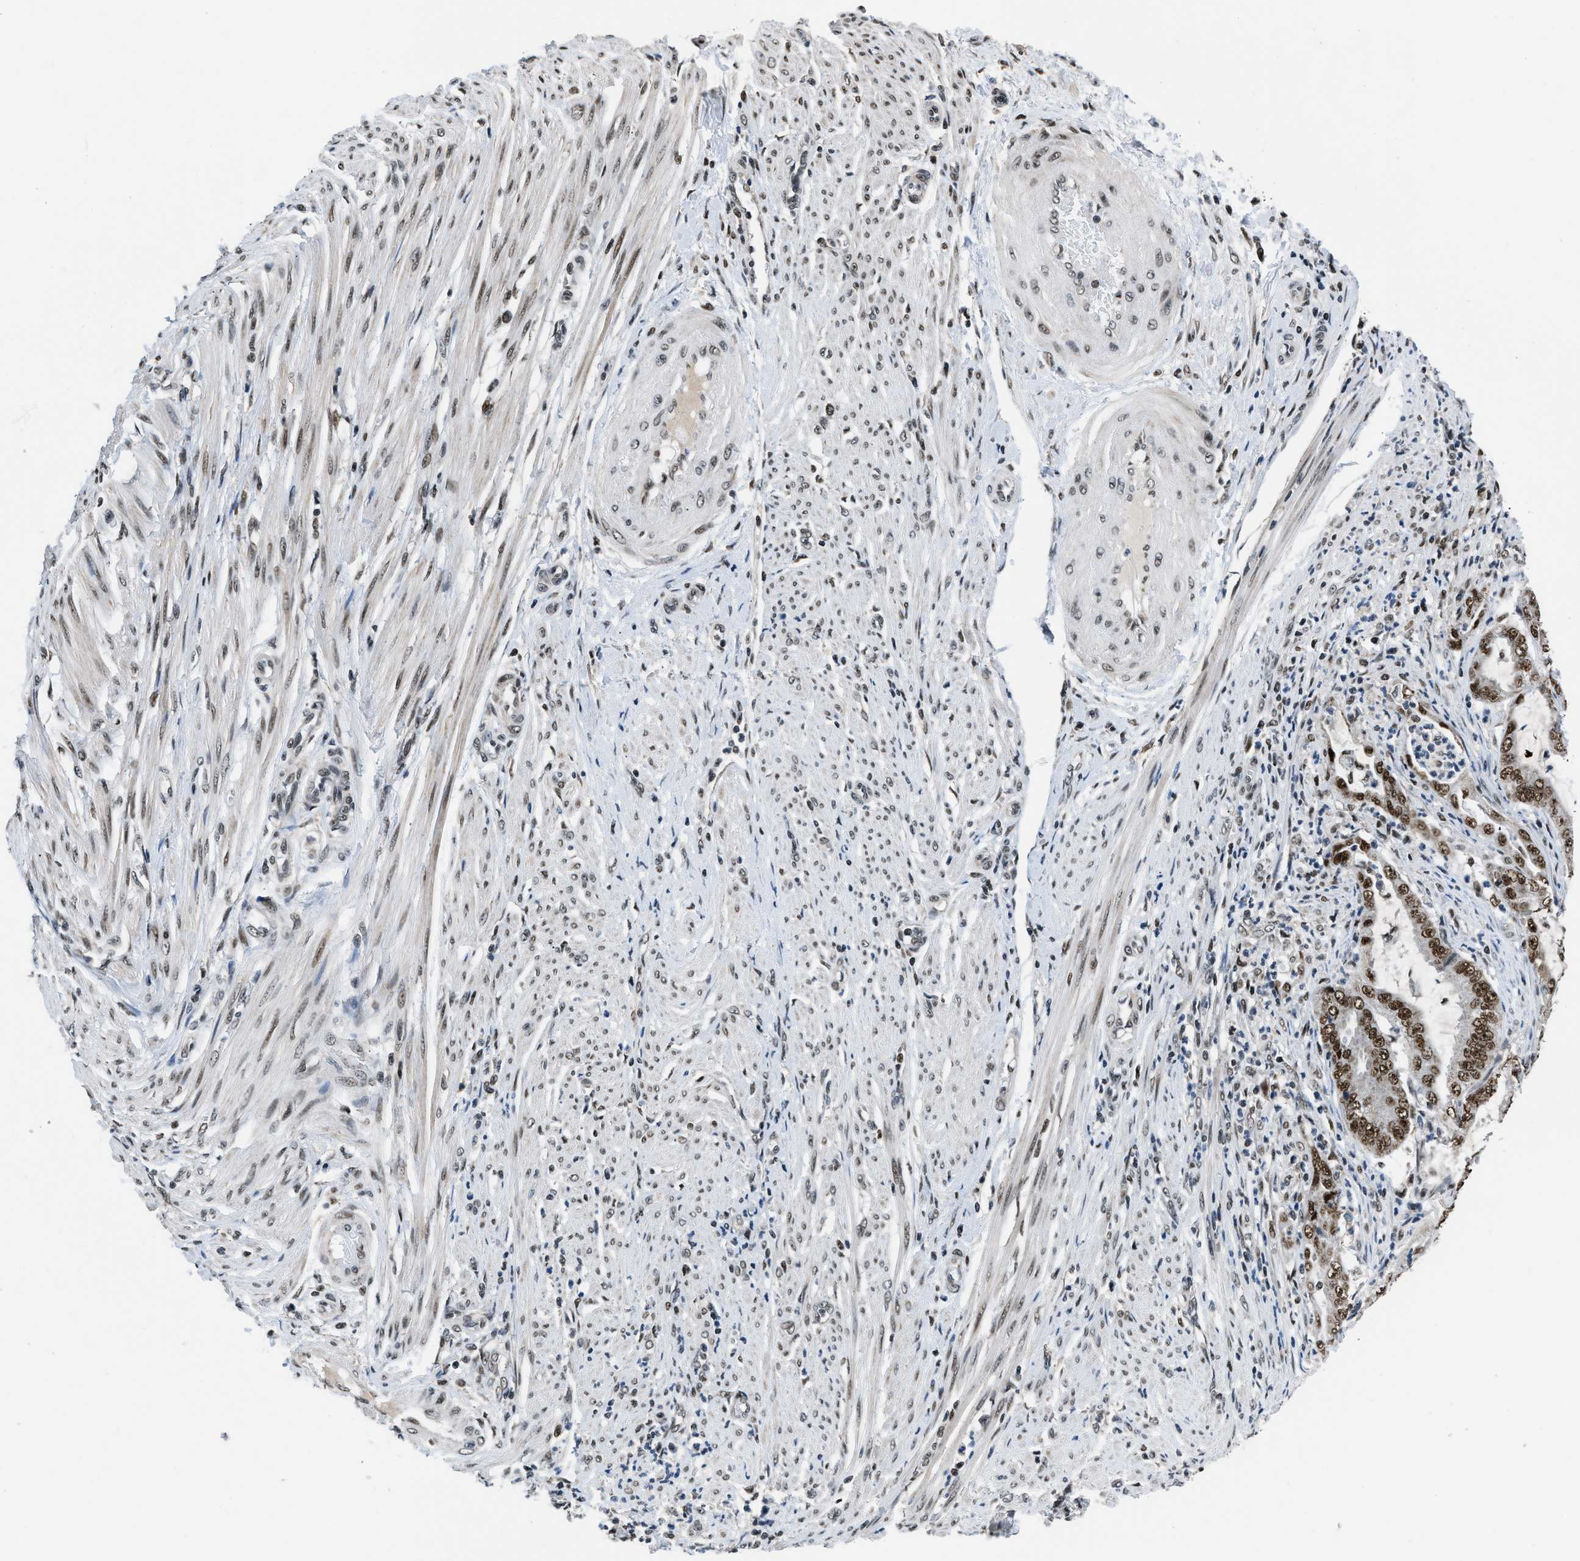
{"staining": {"intensity": "moderate", "quantity": ">75%", "location": "nuclear"}, "tissue": "endometrial cancer", "cell_type": "Tumor cells", "image_type": "cancer", "snomed": [{"axis": "morphology", "description": "Adenocarcinoma, NOS"}, {"axis": "topography", "description": "Endometrium"}], "caption": "Immunohistochemistry (IHC) image of neoplastic tissue: human endometrial cancer stained using immunohistochemistry (IHC) displays medium levels of moderate protein expression localized specifically in the nuclear of tumor cells, appearing as a nuclear brown color.", "gene": "KDM3B", "patient": {"sex": "female", "age": 70}}